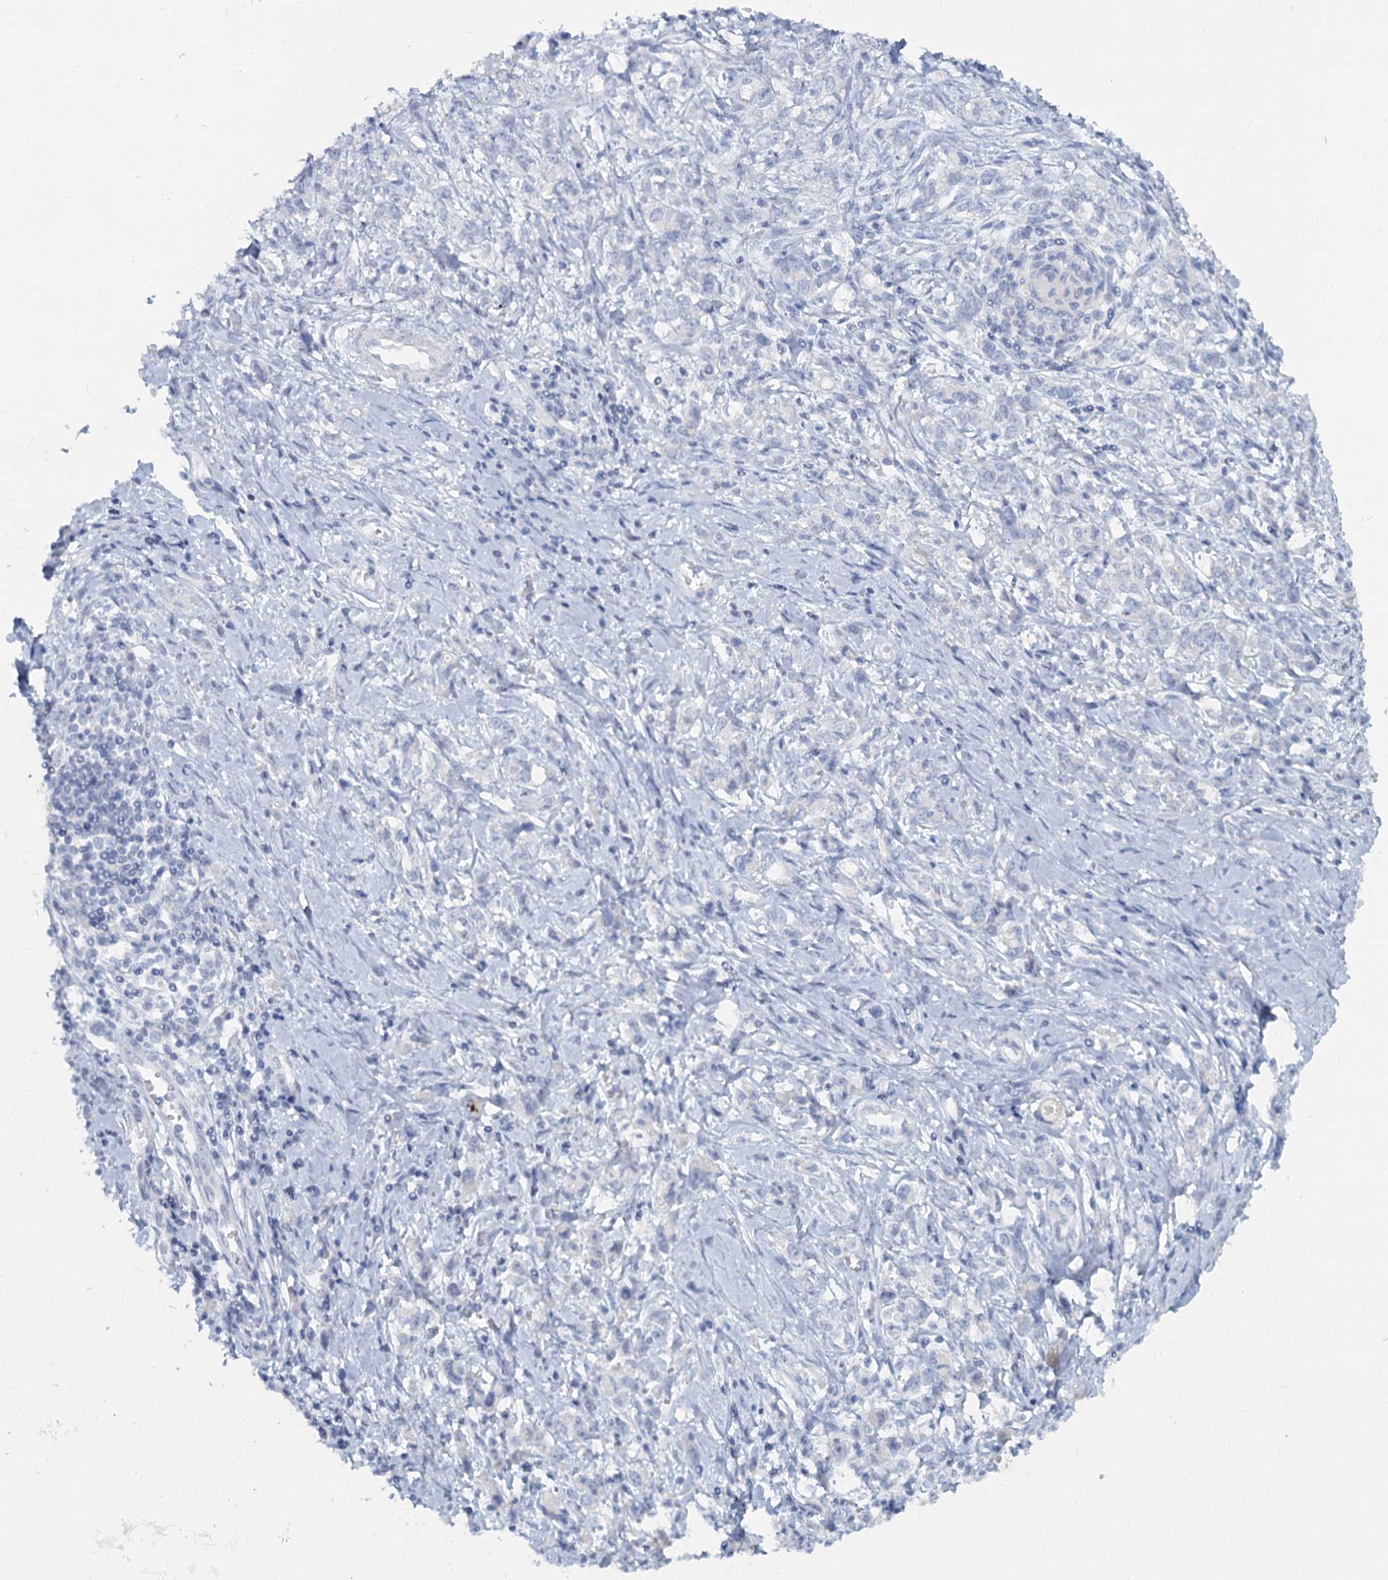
{"staining": {"intensity": "negative", "quantity": "none", "location": "none"}, "tissue": "stomach cancer", "cell_type": "Tumor cells", "image_type": "cancer", "snomed": [{"axis": "morphology", "description": "Adenocarcinoma, NOS"}, {"axis": "topography", "description": "Stomach"}], "caption": "This is an immunohistochemistry histopathology image of stomach cancer (adenocarcinoma). There is no expression in tumor cells.", "gene": "CHGA", "patient": {"sex": "female", "age": 76}}